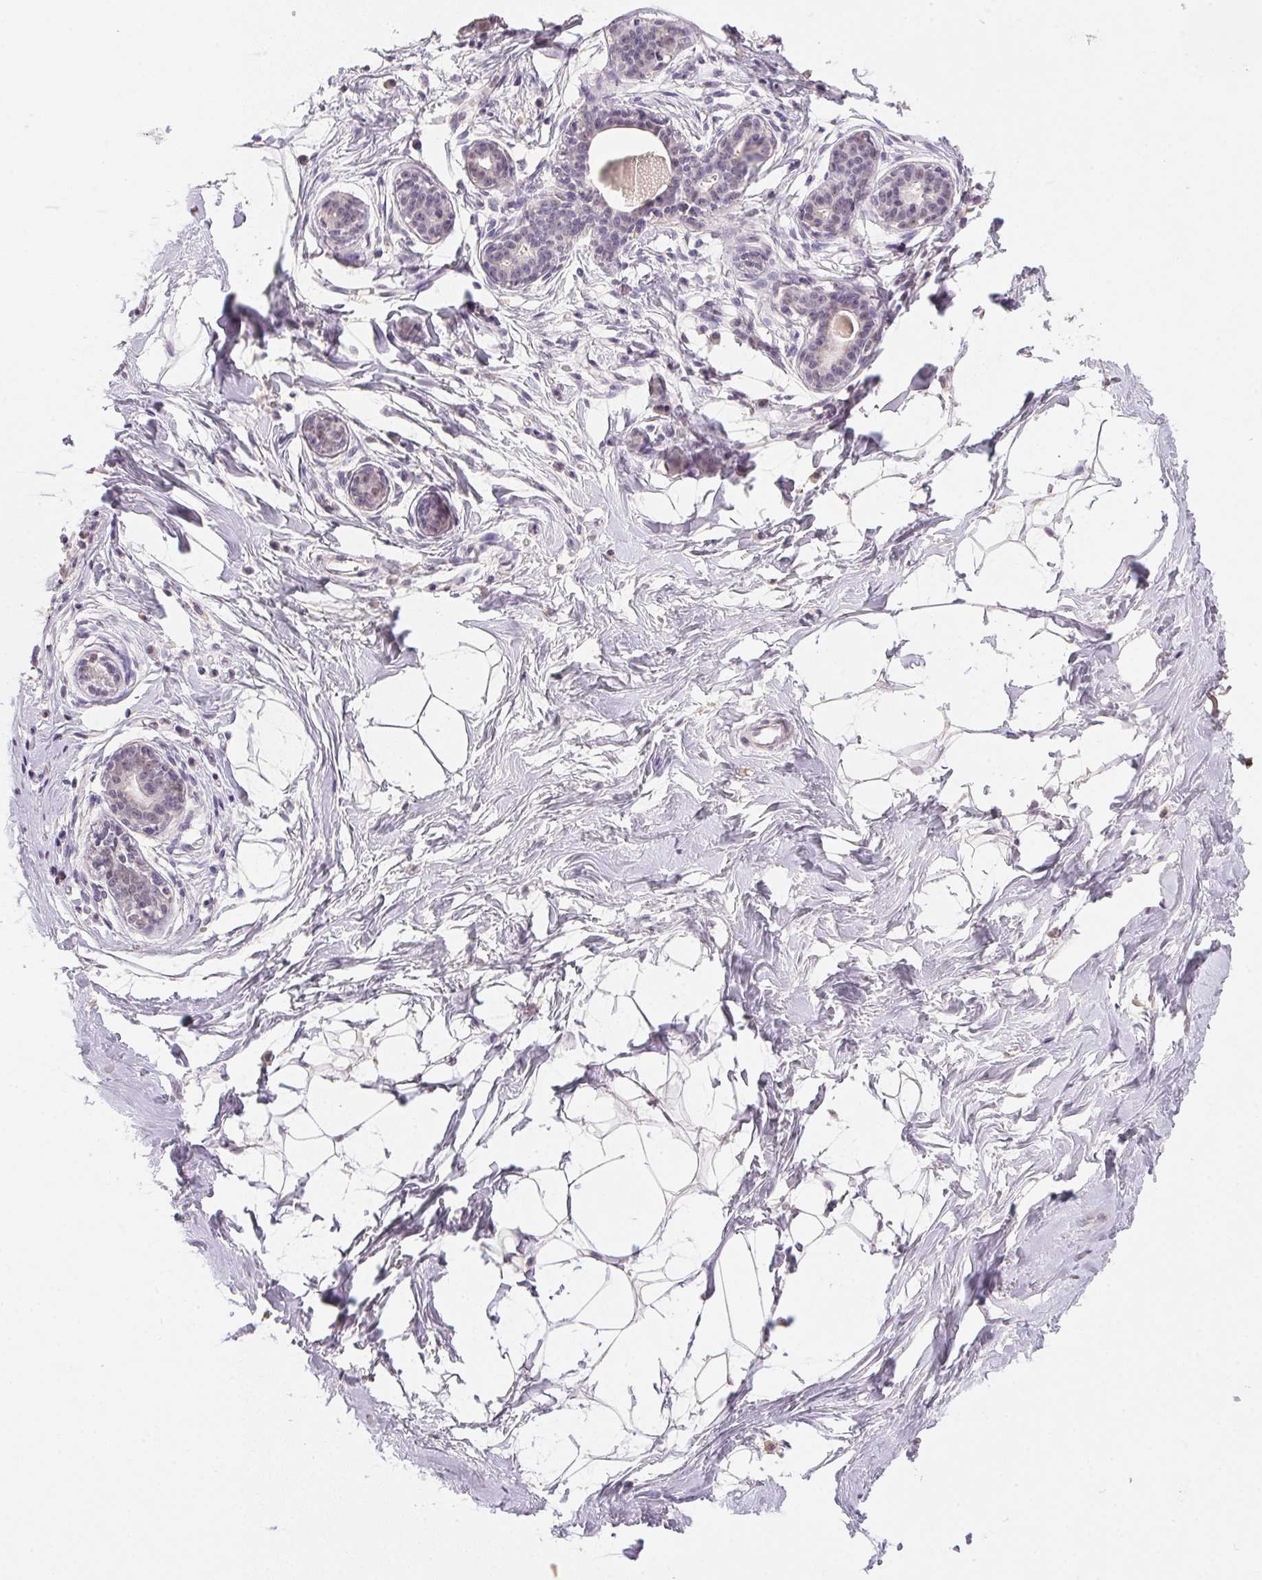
{"staining": {"intensity": "negative", "quantity": "none", "location": "none"}, "tissue": "breast", "cell_type": "Adipocytes", "image_type": "normal", "snomed": [{"axis": "morphology", "description": "Normal tissue, NOS"}, {"axis": "topography", "description": "Breast"}], "caption": "Immunohistochemical staining of benign human breast exhibits no significant staining in adipocytes.", "gene": "POLR3G", "patient": {"sex": "female", "age": 45}}